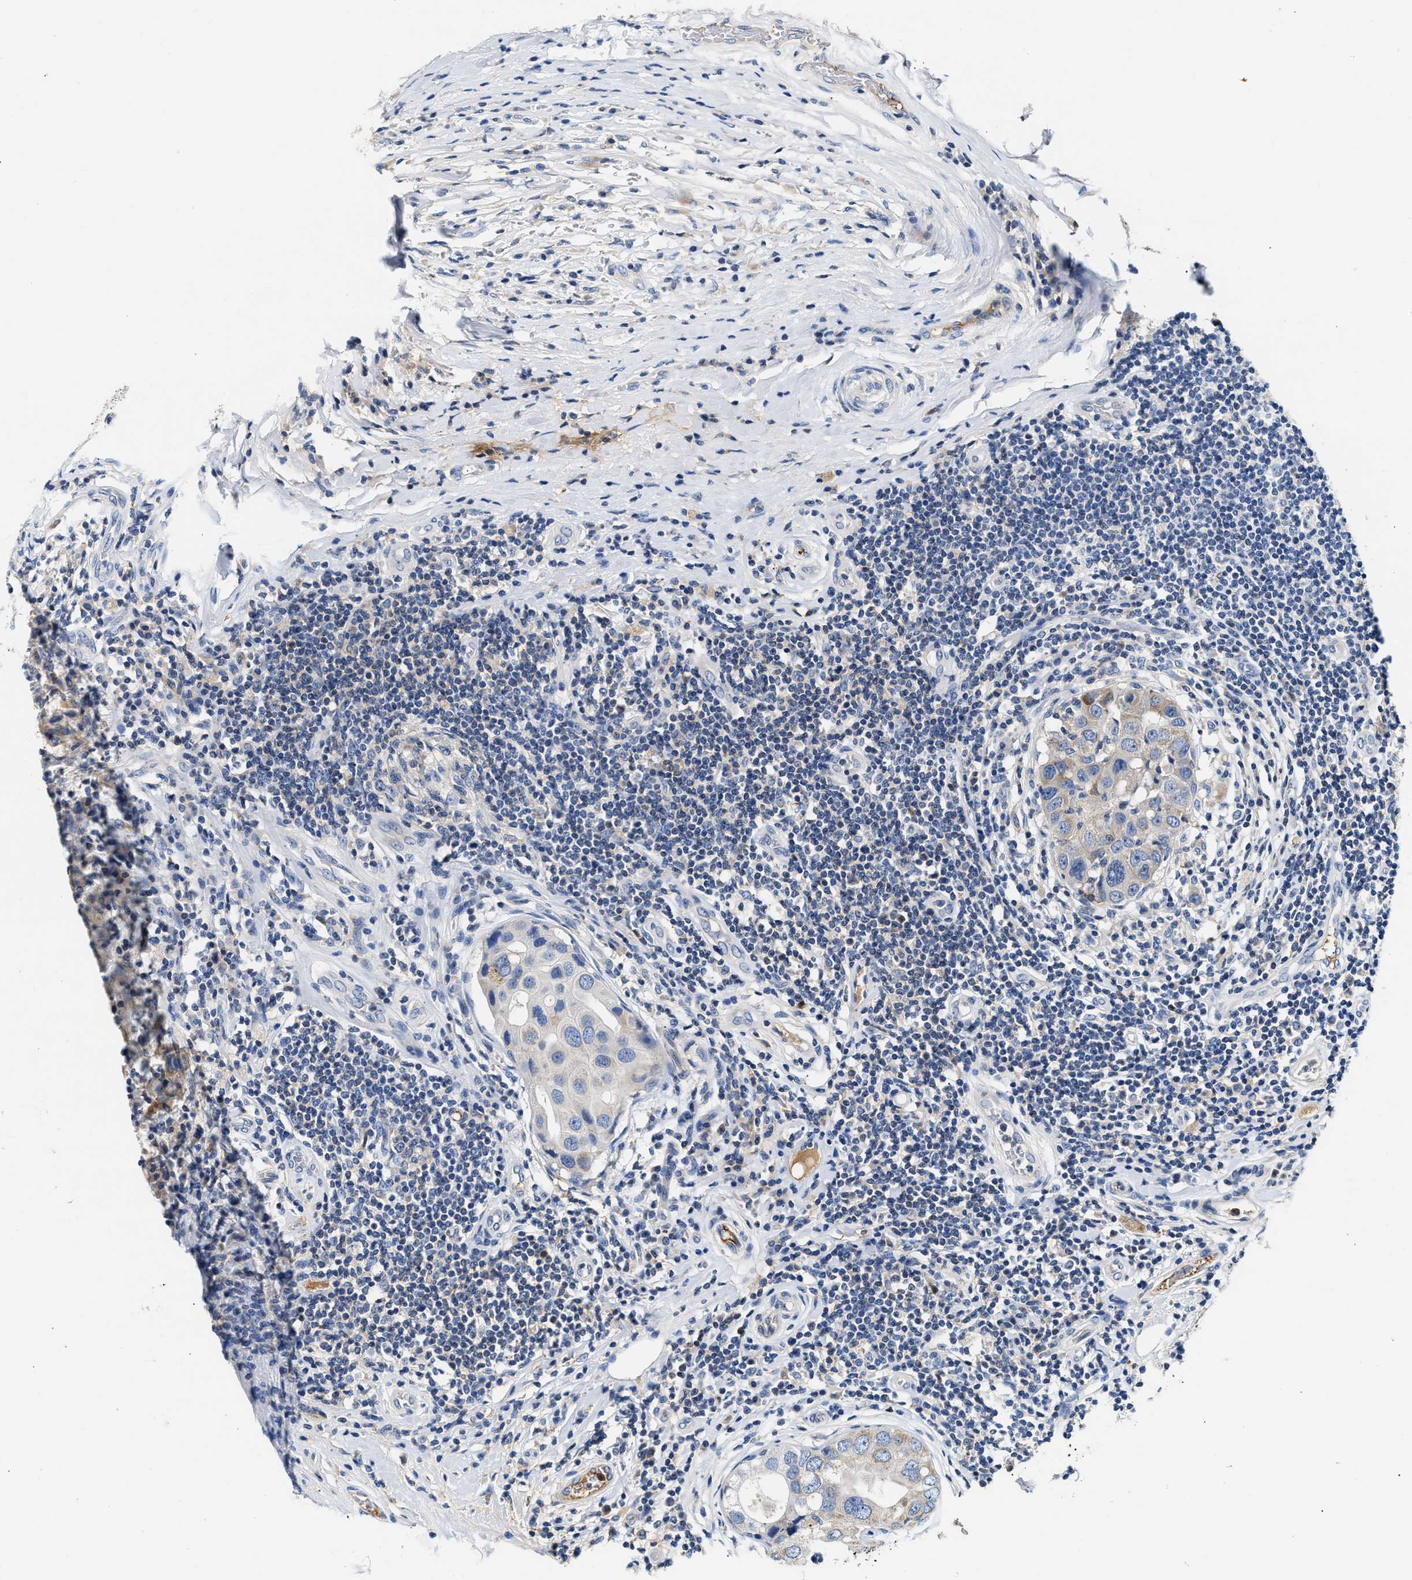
{"staining": {"intensity": "weak", "quantity": "<25%", "location": "cytoplasmic/membranous"}, "tissue": "breast cancer", "cell_type": "Tumor cells", "image_type": "cancer", "snomed": [{"axis": "morphology", "description": "Duct carcinoma"}, {"axis": "topography", "description": "Breast"}], "caption": "Photomicrograph shows no protein expression in tumor cells of breast cancer tissue.", "gene": "TUT7", "patient": {"sex": "female", "age": 27}}